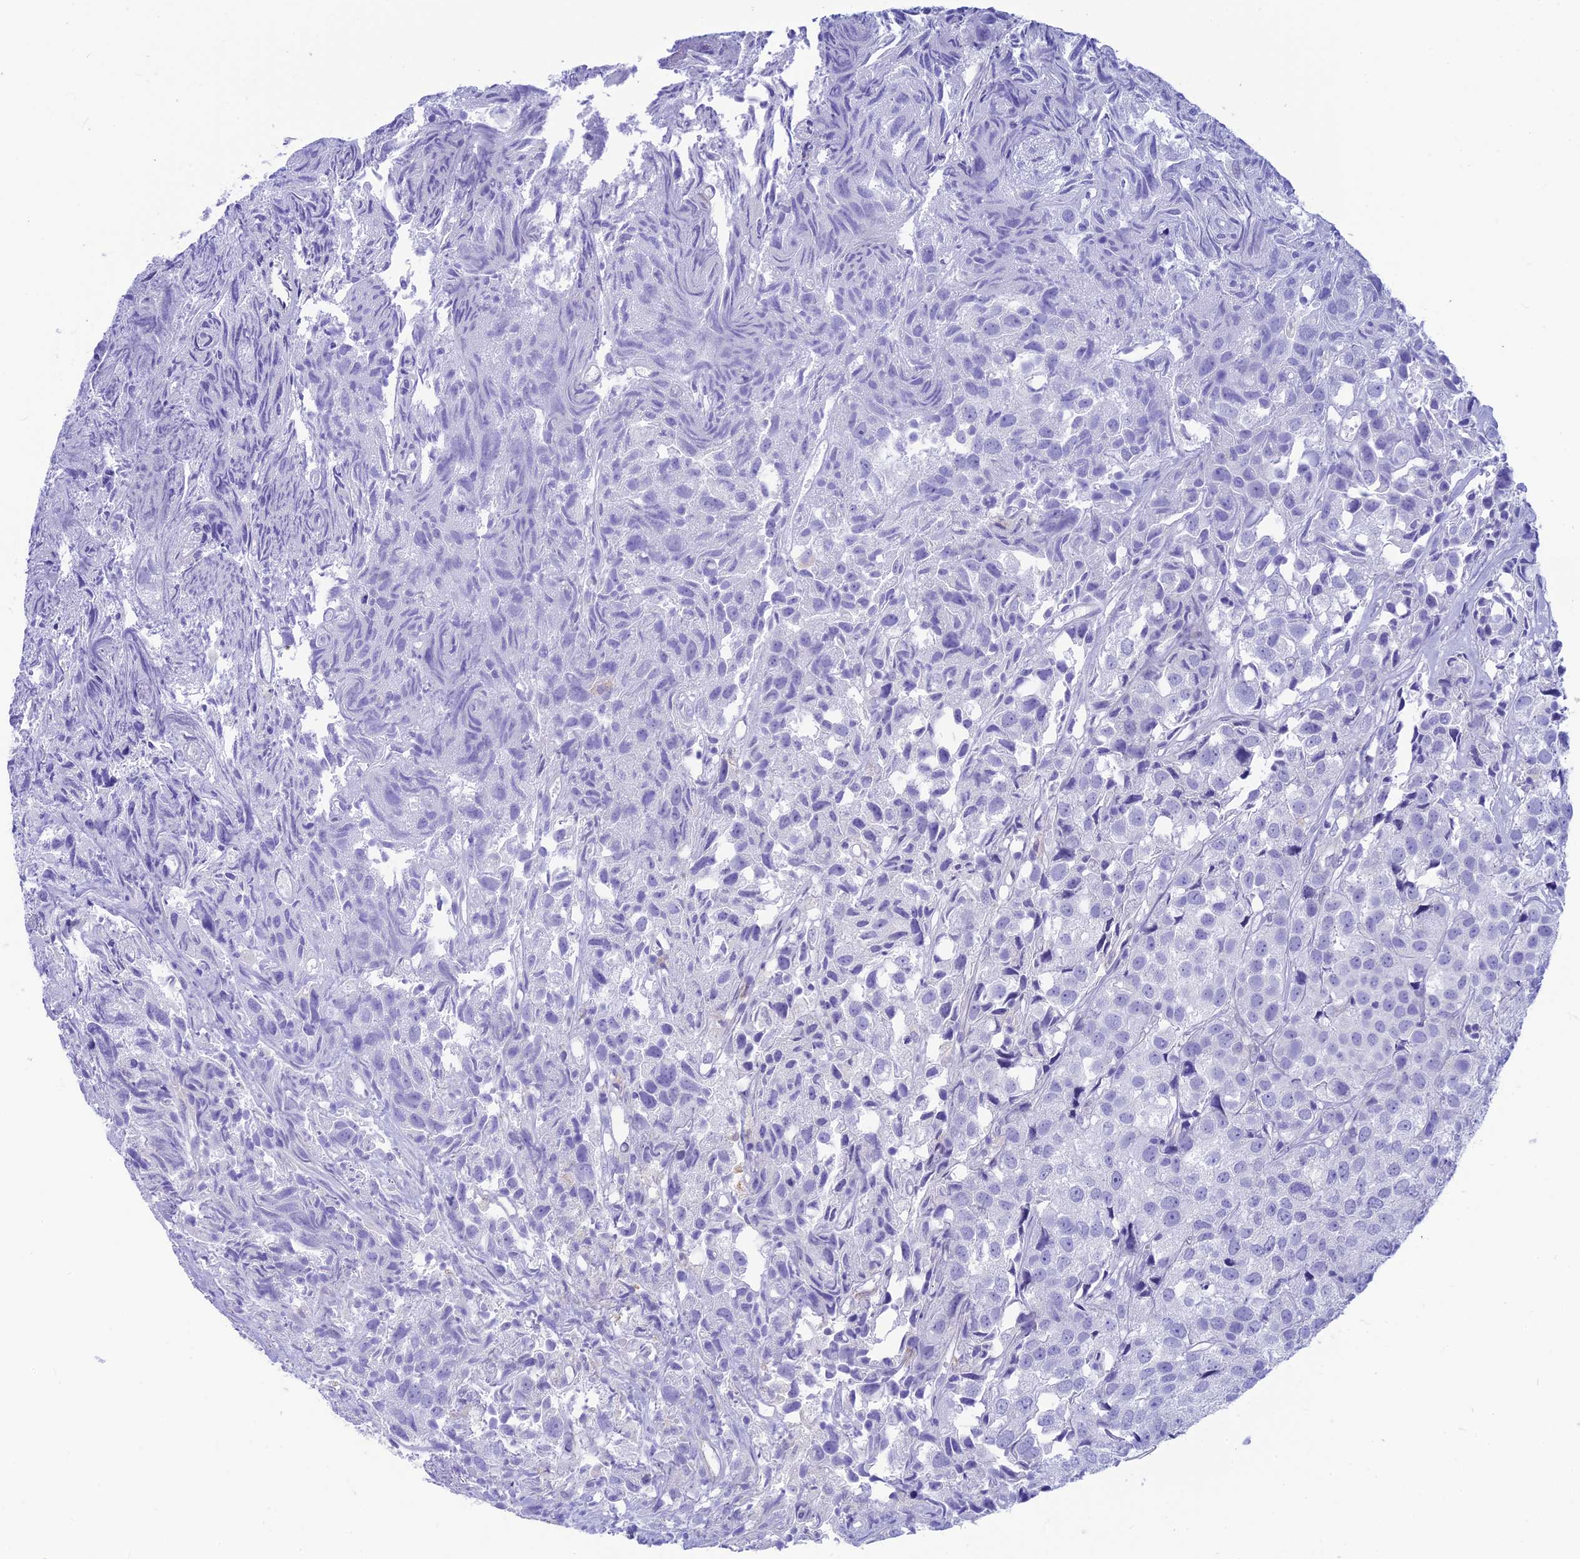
{"staining": {"intensity": "negative", "quantity": "none", "location": "none"}, "tissue": "urothelial cancer", "cell_type": "Tumor cells", "image_type": "cancer", "snomed": [{"axis": "morphology", "description": "Urothelial carcinoma, High grade"}, {"axis": "topography", "description": "Urinary bladder"}], "caption": "IHC of human urothelial cancer exhibits no staining in tumor cells.", "gene": "GNGT2", "patient": {"sex": "female", "age": 75}}